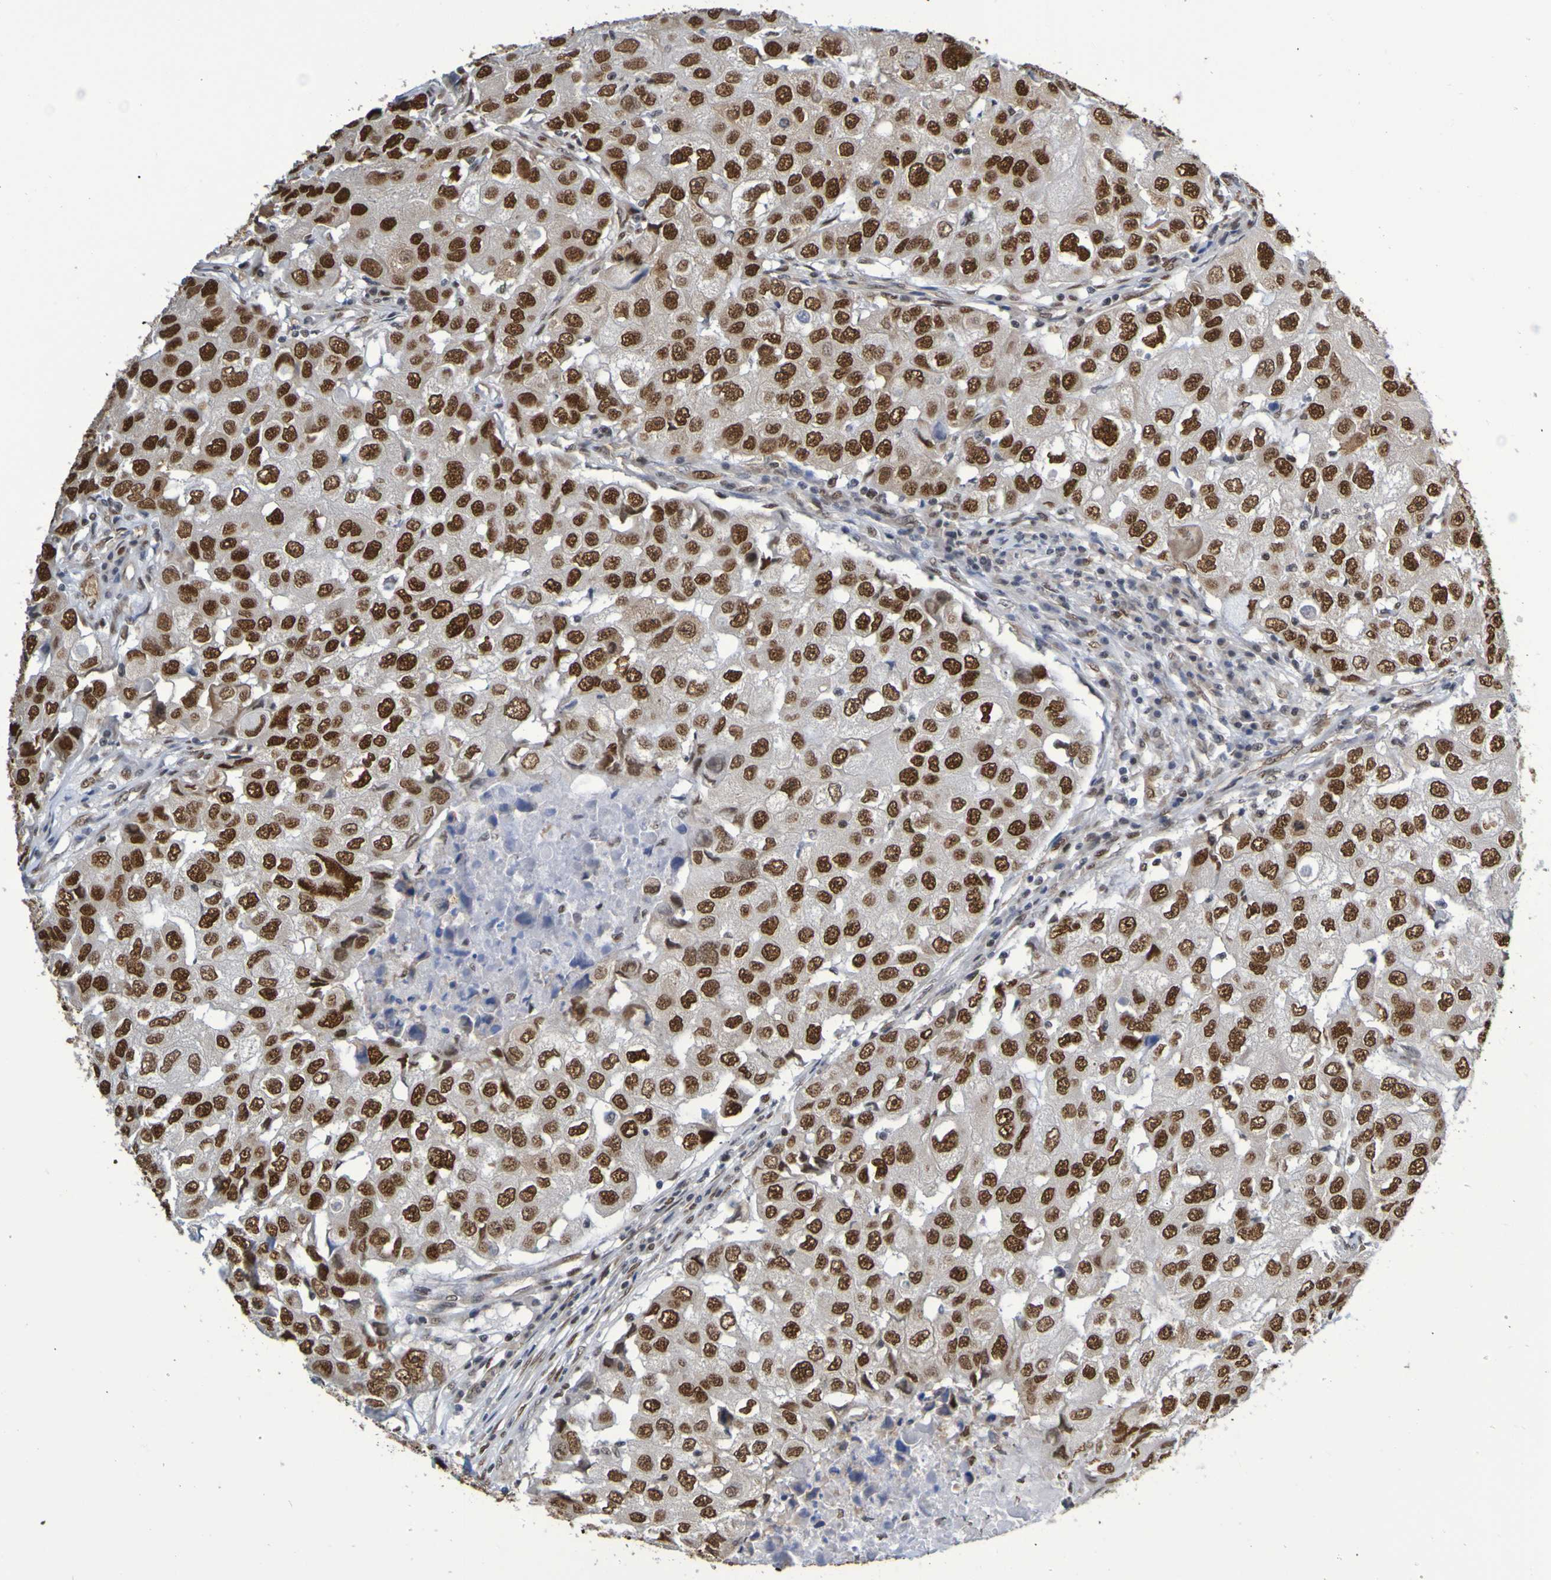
{"staining": {"intensity": "strong", "quantity": ">75%", "location": "nuclear"}, "tissue": "breast cancer", "cell_type": "Tumor cells", "image_type": "cancer", "snomed": [{"axis": "morphology", "description": "Duct carcinoma"}, {"axis": "topography", "description": "Breast"}], "caption": "The micrograph demonstrates immunohistochemical staining of breast cancer (intraductal carcinoma). There is strong nuclear positivity is present in approximately >75% of tumor cells.", "gene": "HDAC2", "patient": {"sex": "female", "age": 27}}